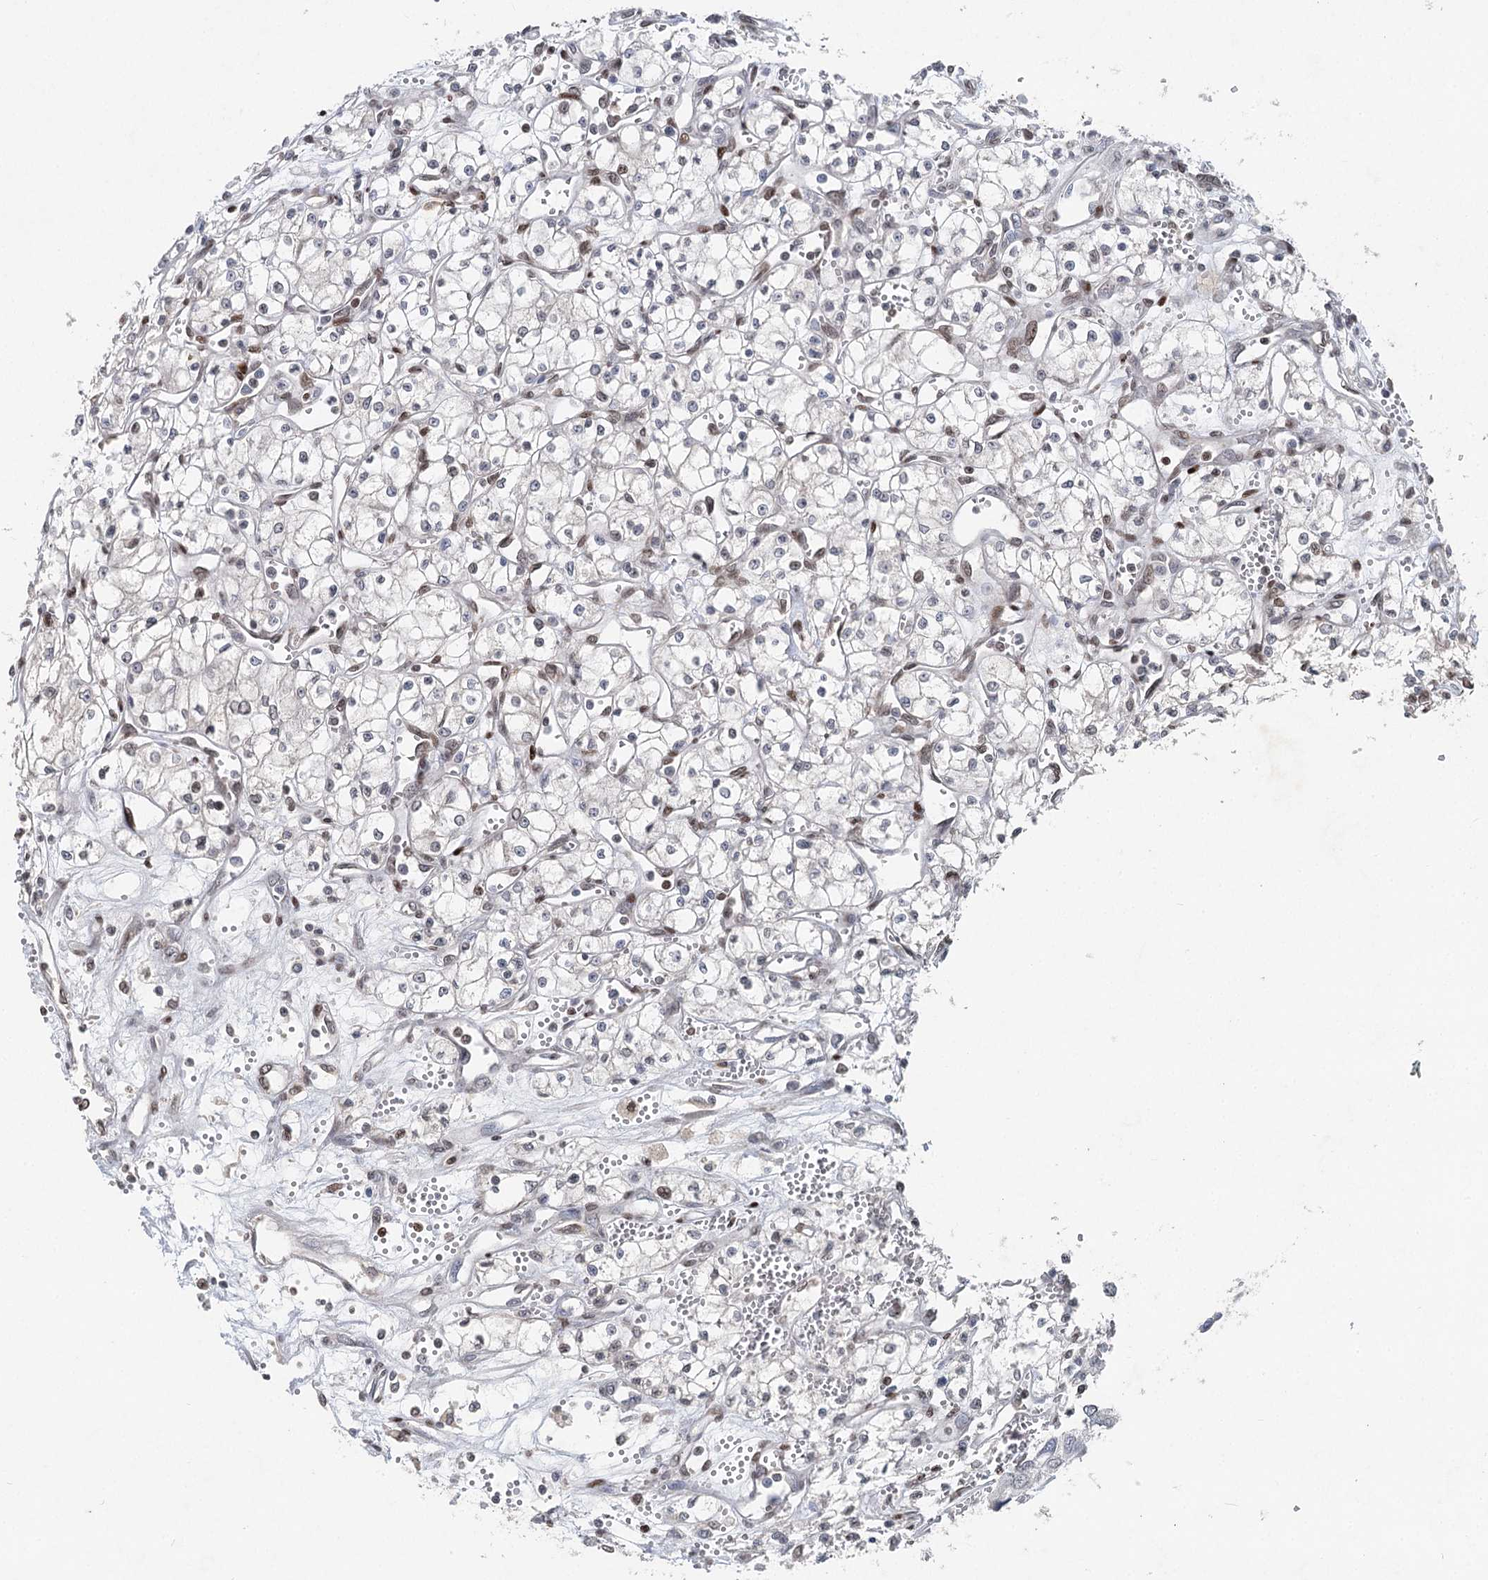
{"staining": {"intensity": "negative", "quantity": "none", "location": "none"}, "tissue": "renal cancer", "cell_type": "Tumor cells", "image_type": "cancer", "snomed": [{"axis": "morphology", "description": "Adenocarcinoma, NOS"}, {"axis": "topography", "description": "Kidney"}], "caption": "Histopathology image shows no significant protein positivity in tumor cells of renal adenocarcinoma. The staining was performed using DAB (3,3'-diaminobenzidine) to visualize the protein expression in brown, while the nuclei were stained in blue with hematoxylin (Magnification: 20x).", "gene": "FRMD4A", "patient": {"sex": "male", "age": 59}}